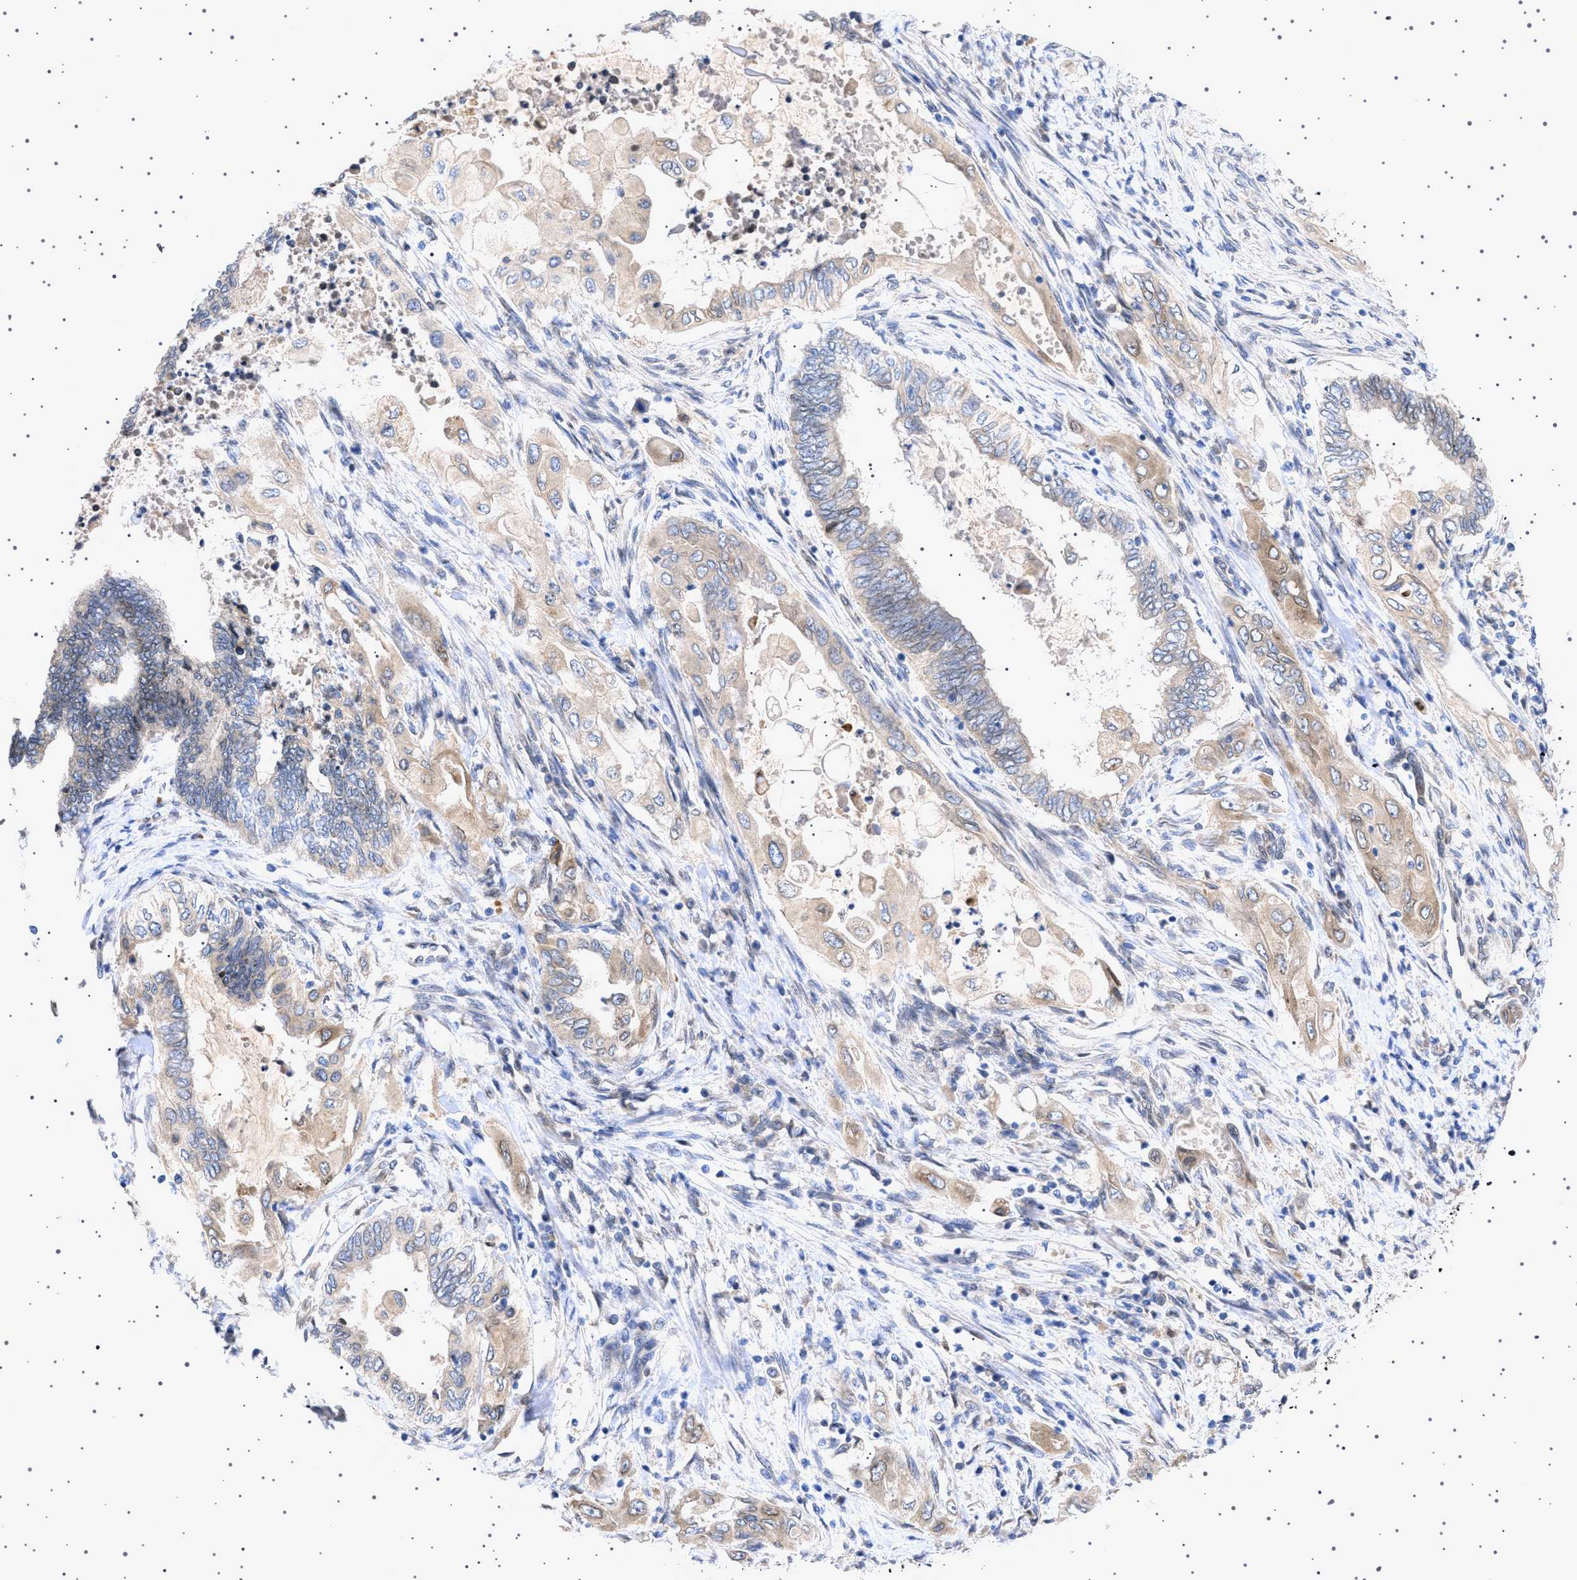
{"staining": {"intensity": "weak", "quantity": "<25%", "location": "cytoplasmic/membranous"}, "tissue": "endometrial cancer", "cell_type": "Tumor cells", "image_type": "cancer", "snomed": [{"axis": "morphology", "description": "Adenocarcinoma, NOS"}, {"axis": "topography", "description": "Uterus"}, {"axis": "topography", "description": "Endometrium"}], "caption": "This is an immunohistochemistry (IHC) micrograph of human endometrial cancer (adenocarcinoma). There is no expression in tumor cells.", "gene": "NUP93", "patient": {"sex": "female", "age": 70}}